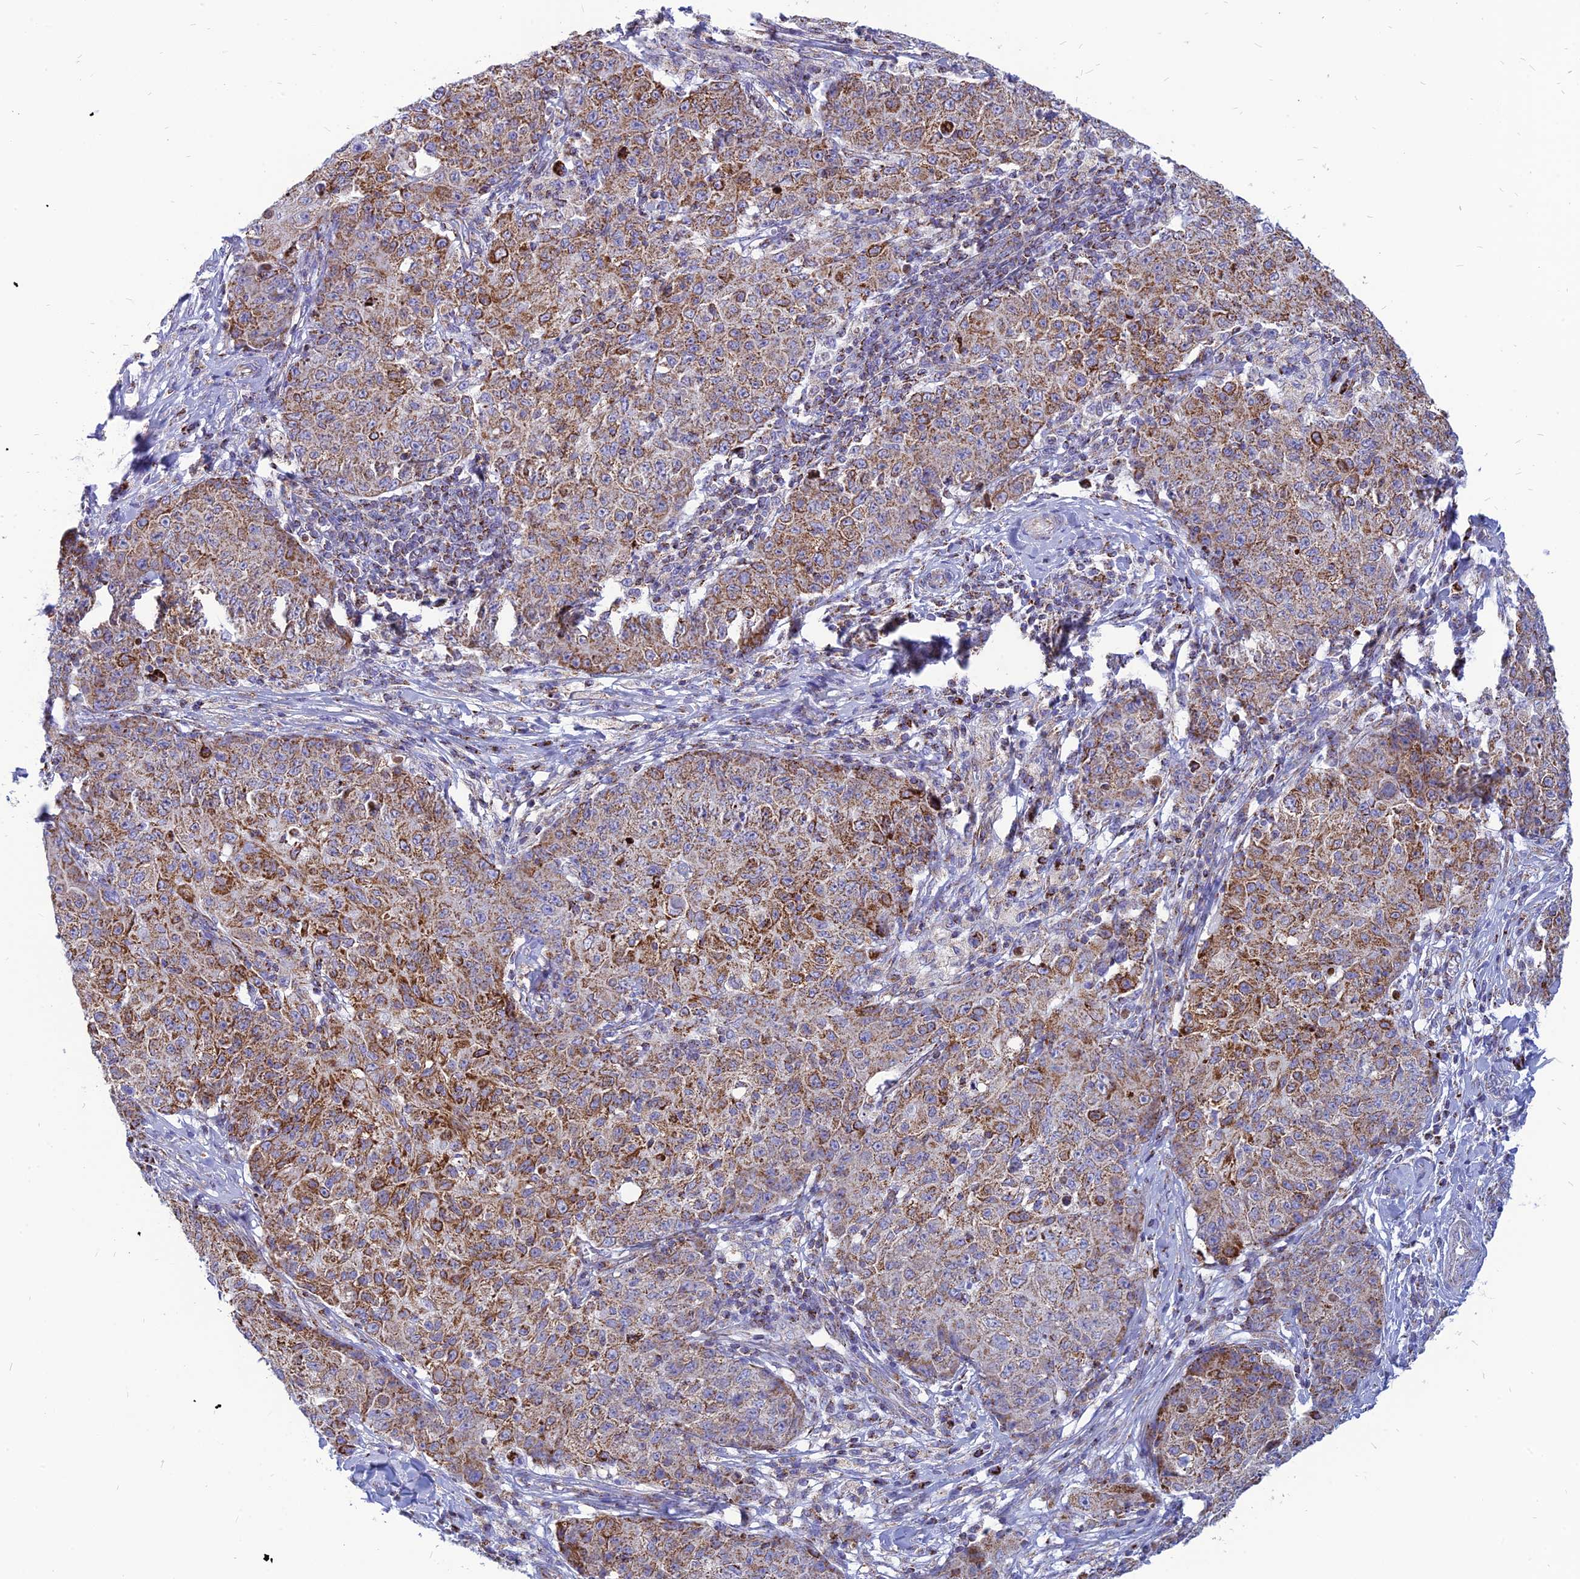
{"staining": {"intensity": "moderate", "quantity": ">75%", "location": "cytoplasmic/membranous"}, "tissue": "ovarian cancer", "cell_type": "Tumor cells", "image_type": "cancer", "snomed": [{"axis": "morphology", "description": "Carcinoma, endometroid"}, {"axis": "topography", "description": "Ovary"}], "caption": "About >75% of tumor cells in ovarian cancer display moderate cytoplasmic/membranous protein positivity as visualized by brown immunohistochemical staining.", "gene": "PACC1", "patient": {"sex": "female", "age": 42}}